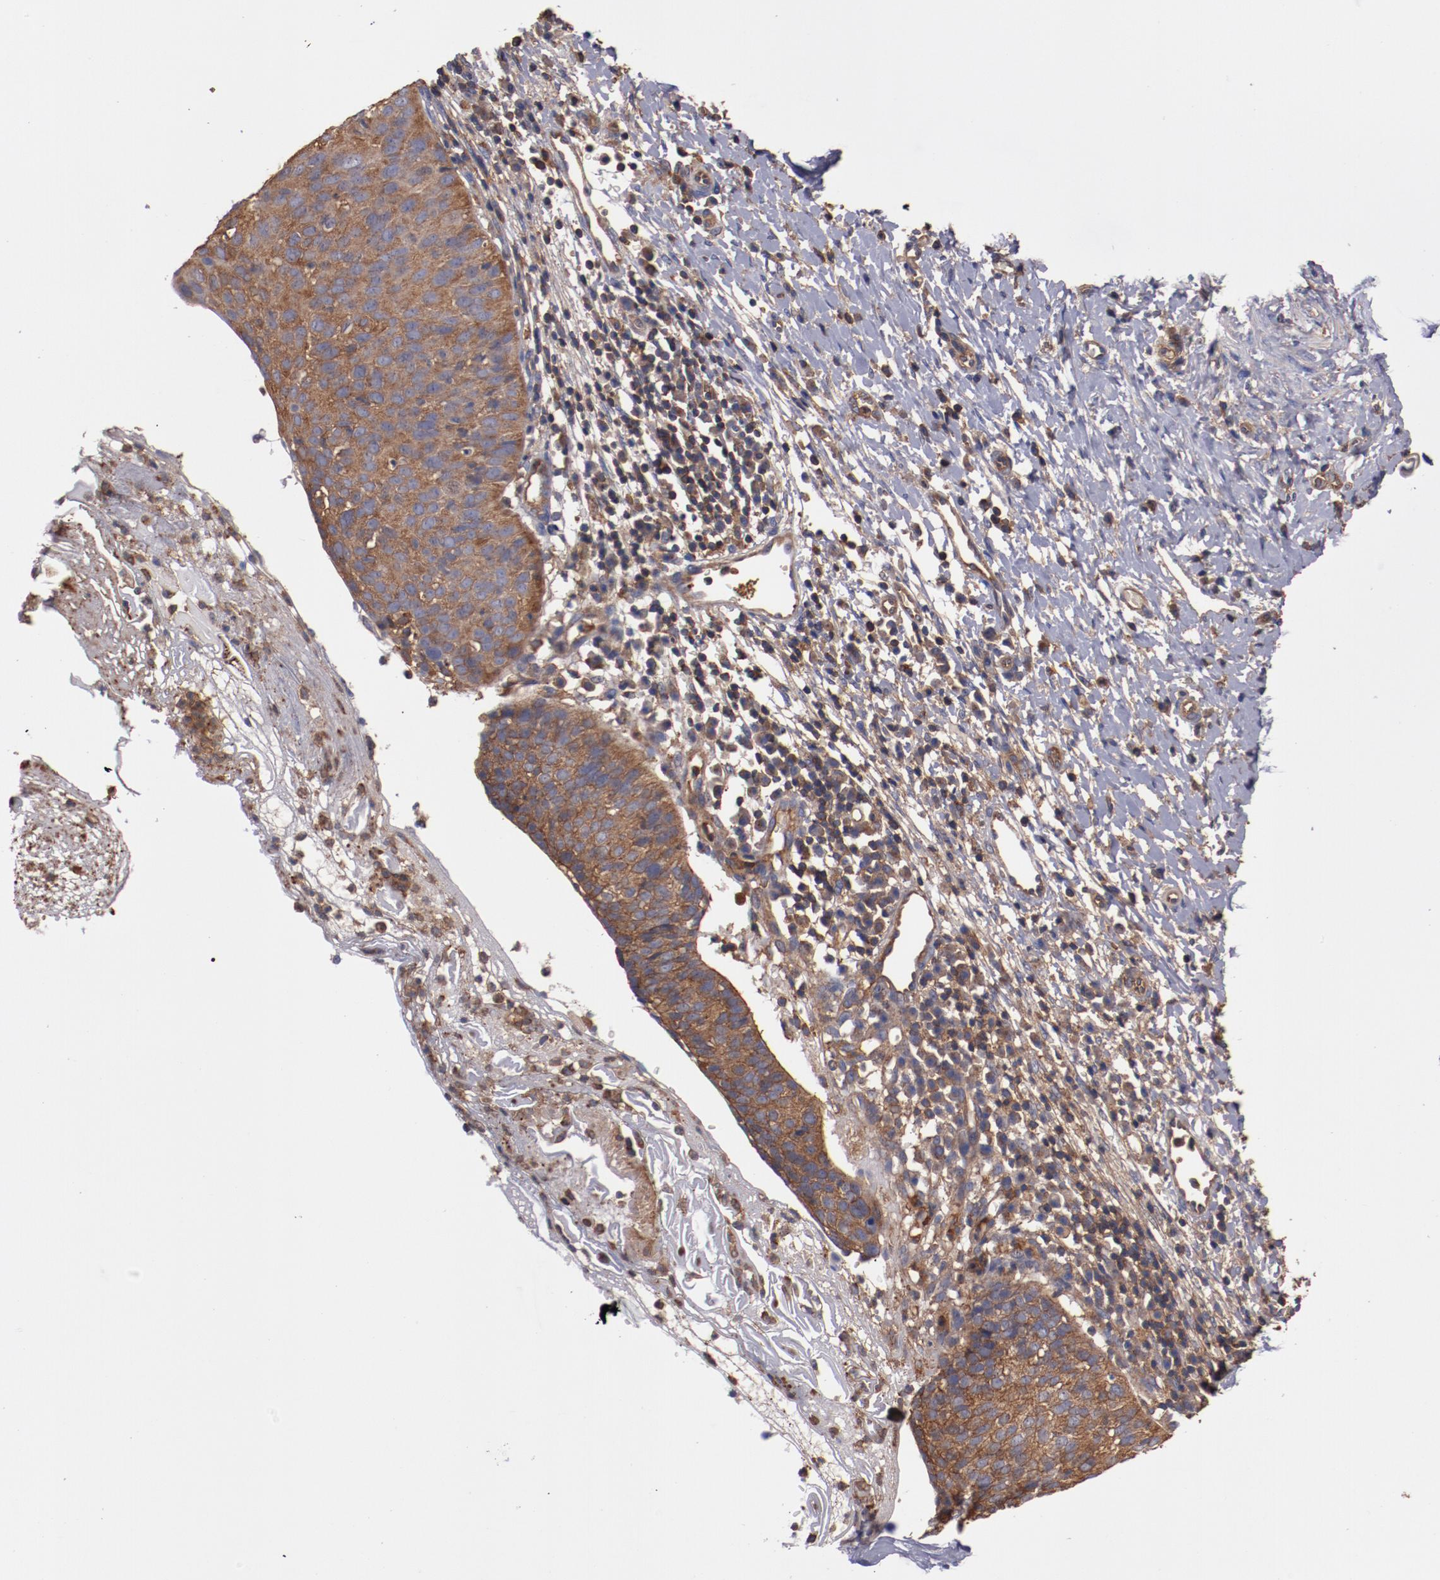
{"staining": {"intensity": "moderate", "quantity": ">75%", "location": "cytoplasmic/membranous"}, "tissue": "cervical cancer", "cell_type": "Tumor cells", "image_type": "cancer", "snomed": [{"axis": "morphology", "description": "Normal tissue, NOS"}, {"axis": "morphology", "description": "Squamous cell carcinoma, NOS"}, {"axis": "topography", "description": "Cervix"}], "caption": "Moderate cytoplasmic/membranous protein staining is seen in about >75% of tumor cells in cervical cancer (squamous cell carcinoma).", "gene": "TMOD3", "patient": {"sex": "female", "age": 39}}